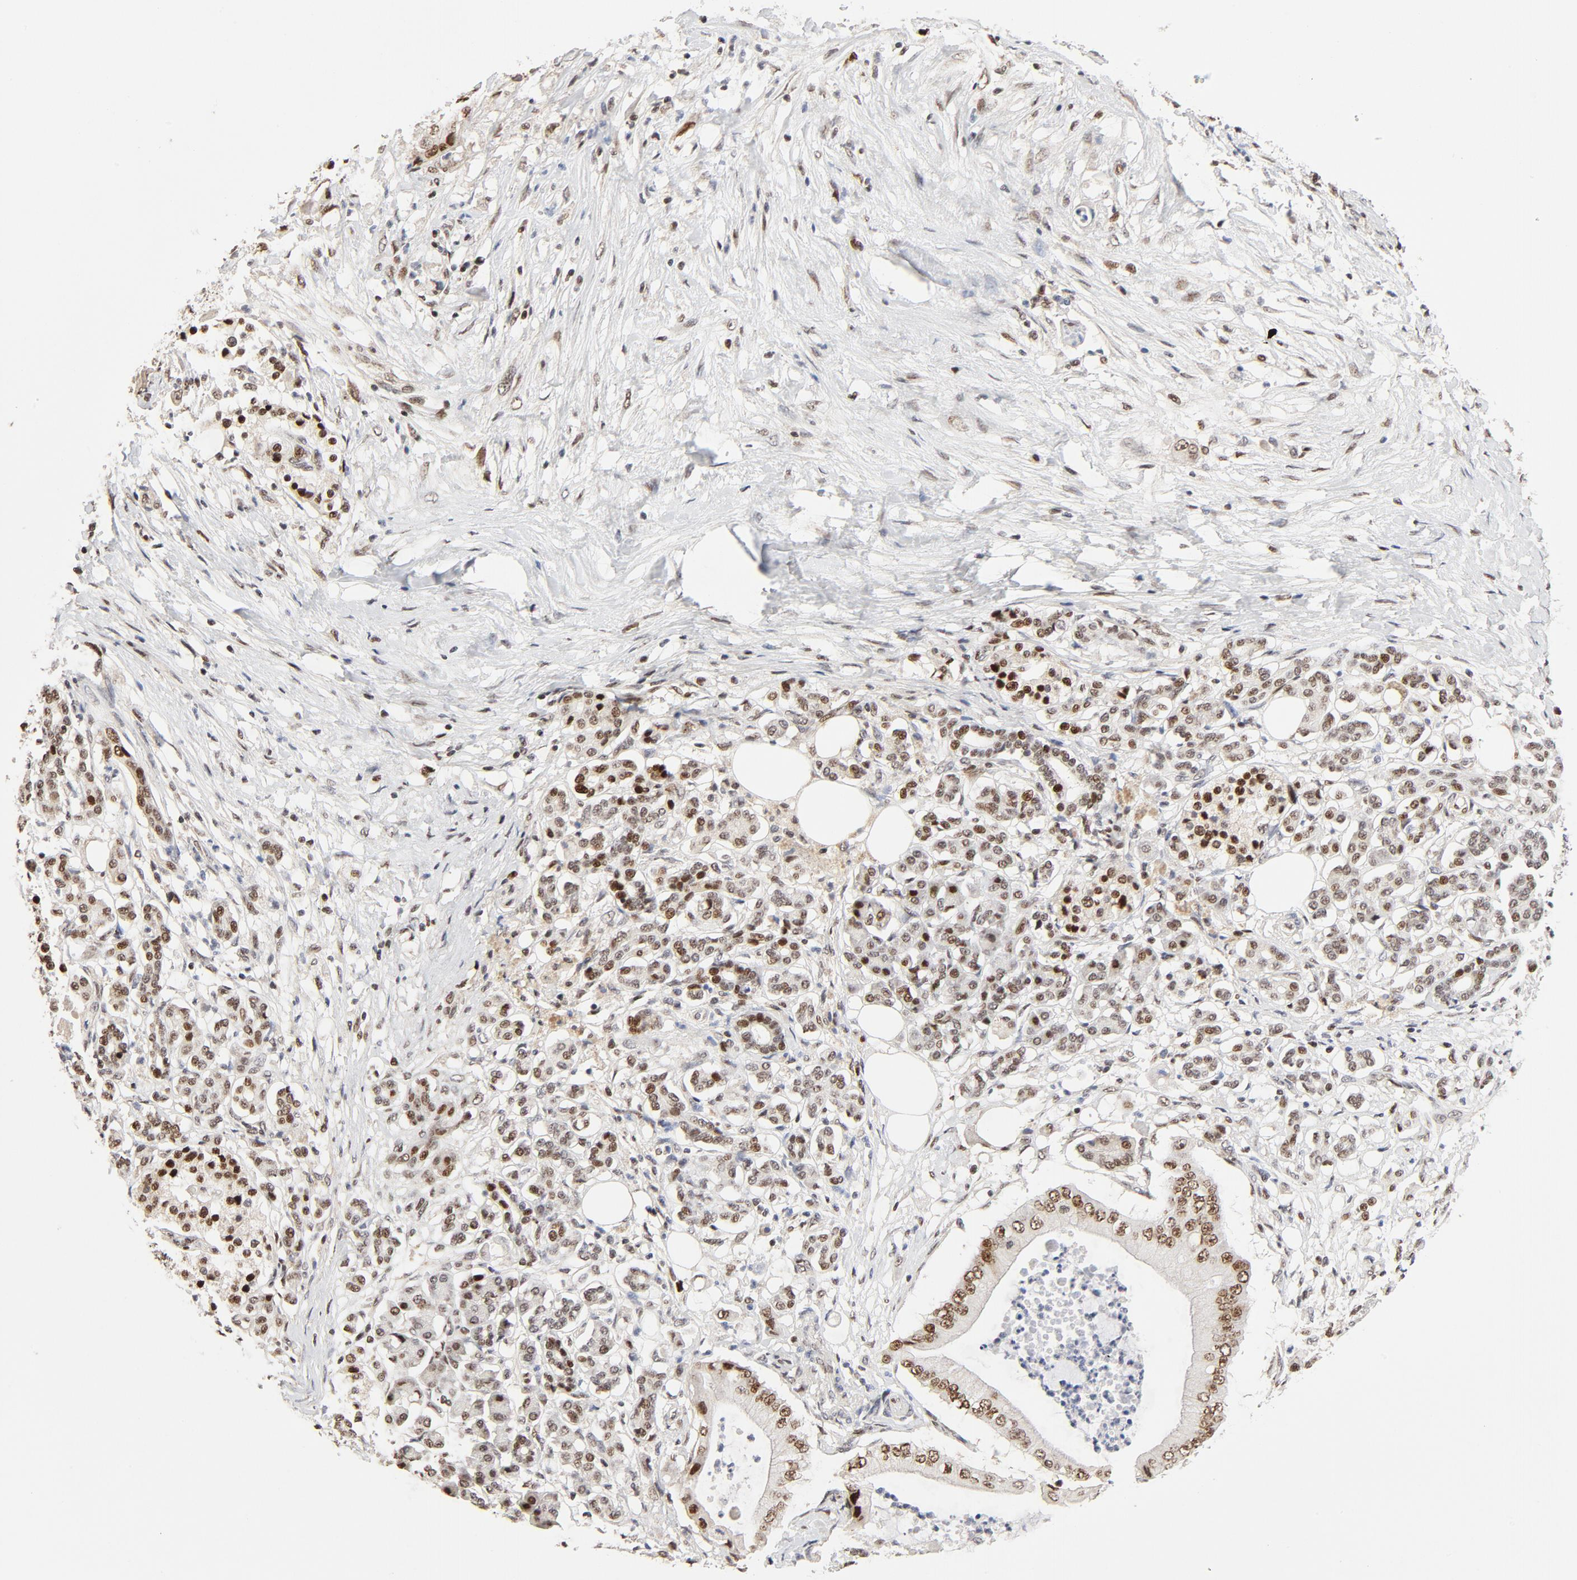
{"staining": {"intensity": "moderate", "quantity": ">75%", "location": "nuclear"}, "tissue": "pancreatic cancer", "cell_type": "Tumor cells", "image_type": "cancer", "snomed": [{"axis": "morphology", "description": "Adenocarcinoma, NOS"}, {"axis": "topography", "description": "Pancreas"}], "caption": "Adenocarcinoma (pancreatic) tissue displays moderate nuclear positivity in about >75% of tumor cells, visualized by immunohistochemistry.", "gene": "GTF2I", "patient": {"sex": "male", "age": 62}}